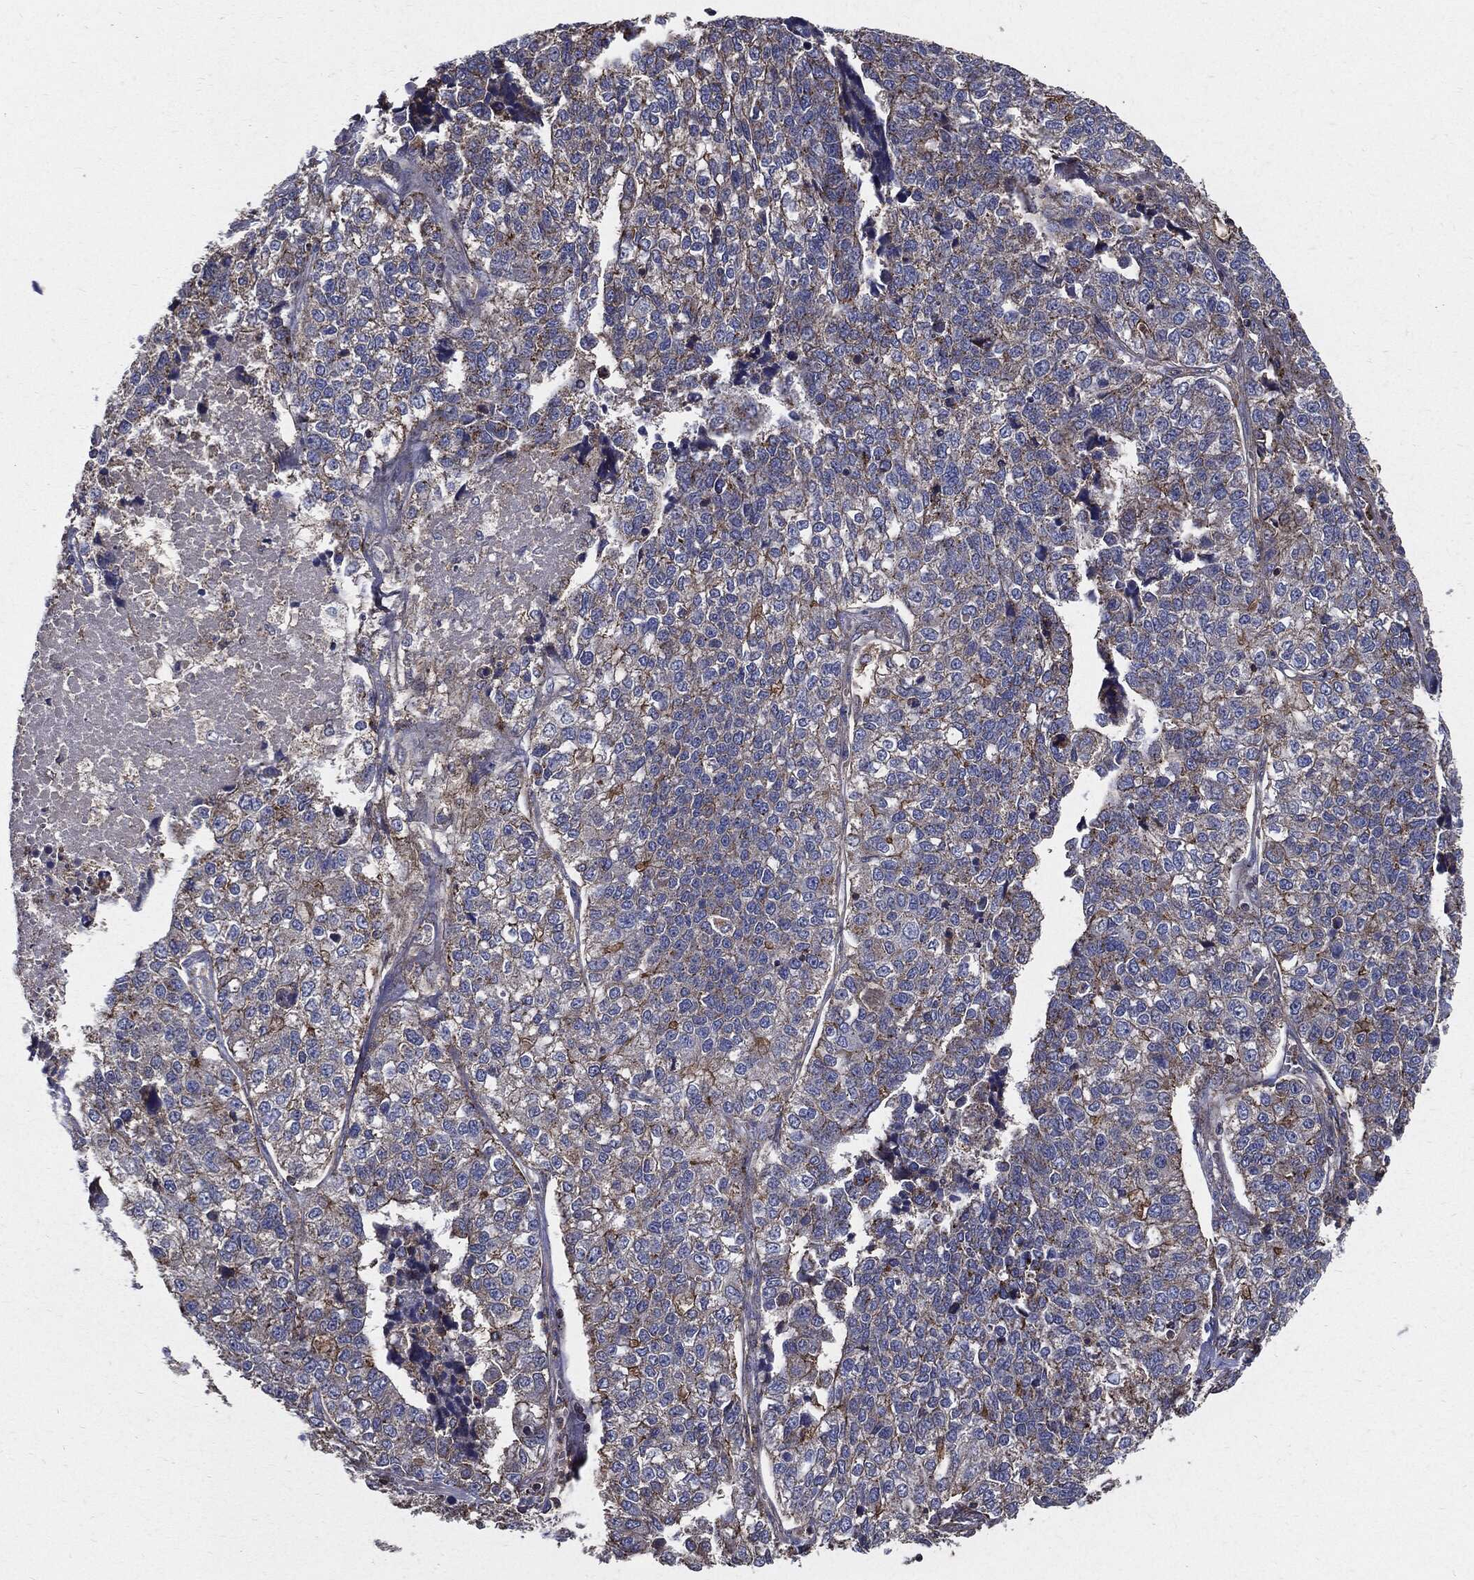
{"staining": {"intensity": "weak", "quantity": "<25%", "location": "cytoplasmic/membranous"}, "tissue": "lung cancer", "cell_type": "Tumor cells", "image_type": "cancer", "snomed": [{"axis": "morphology", "description": "Adenocarcinoma, NOS"}, {"axis": "topography", "description": "Lung"}], "caption": "Immunohistochemistry histopathology image of lung cancer stained for a protein (brown), which displays no expression in tumor cells.", "gene": "PDCD6IP", "patient": {"sex": "male", "age": 49}}